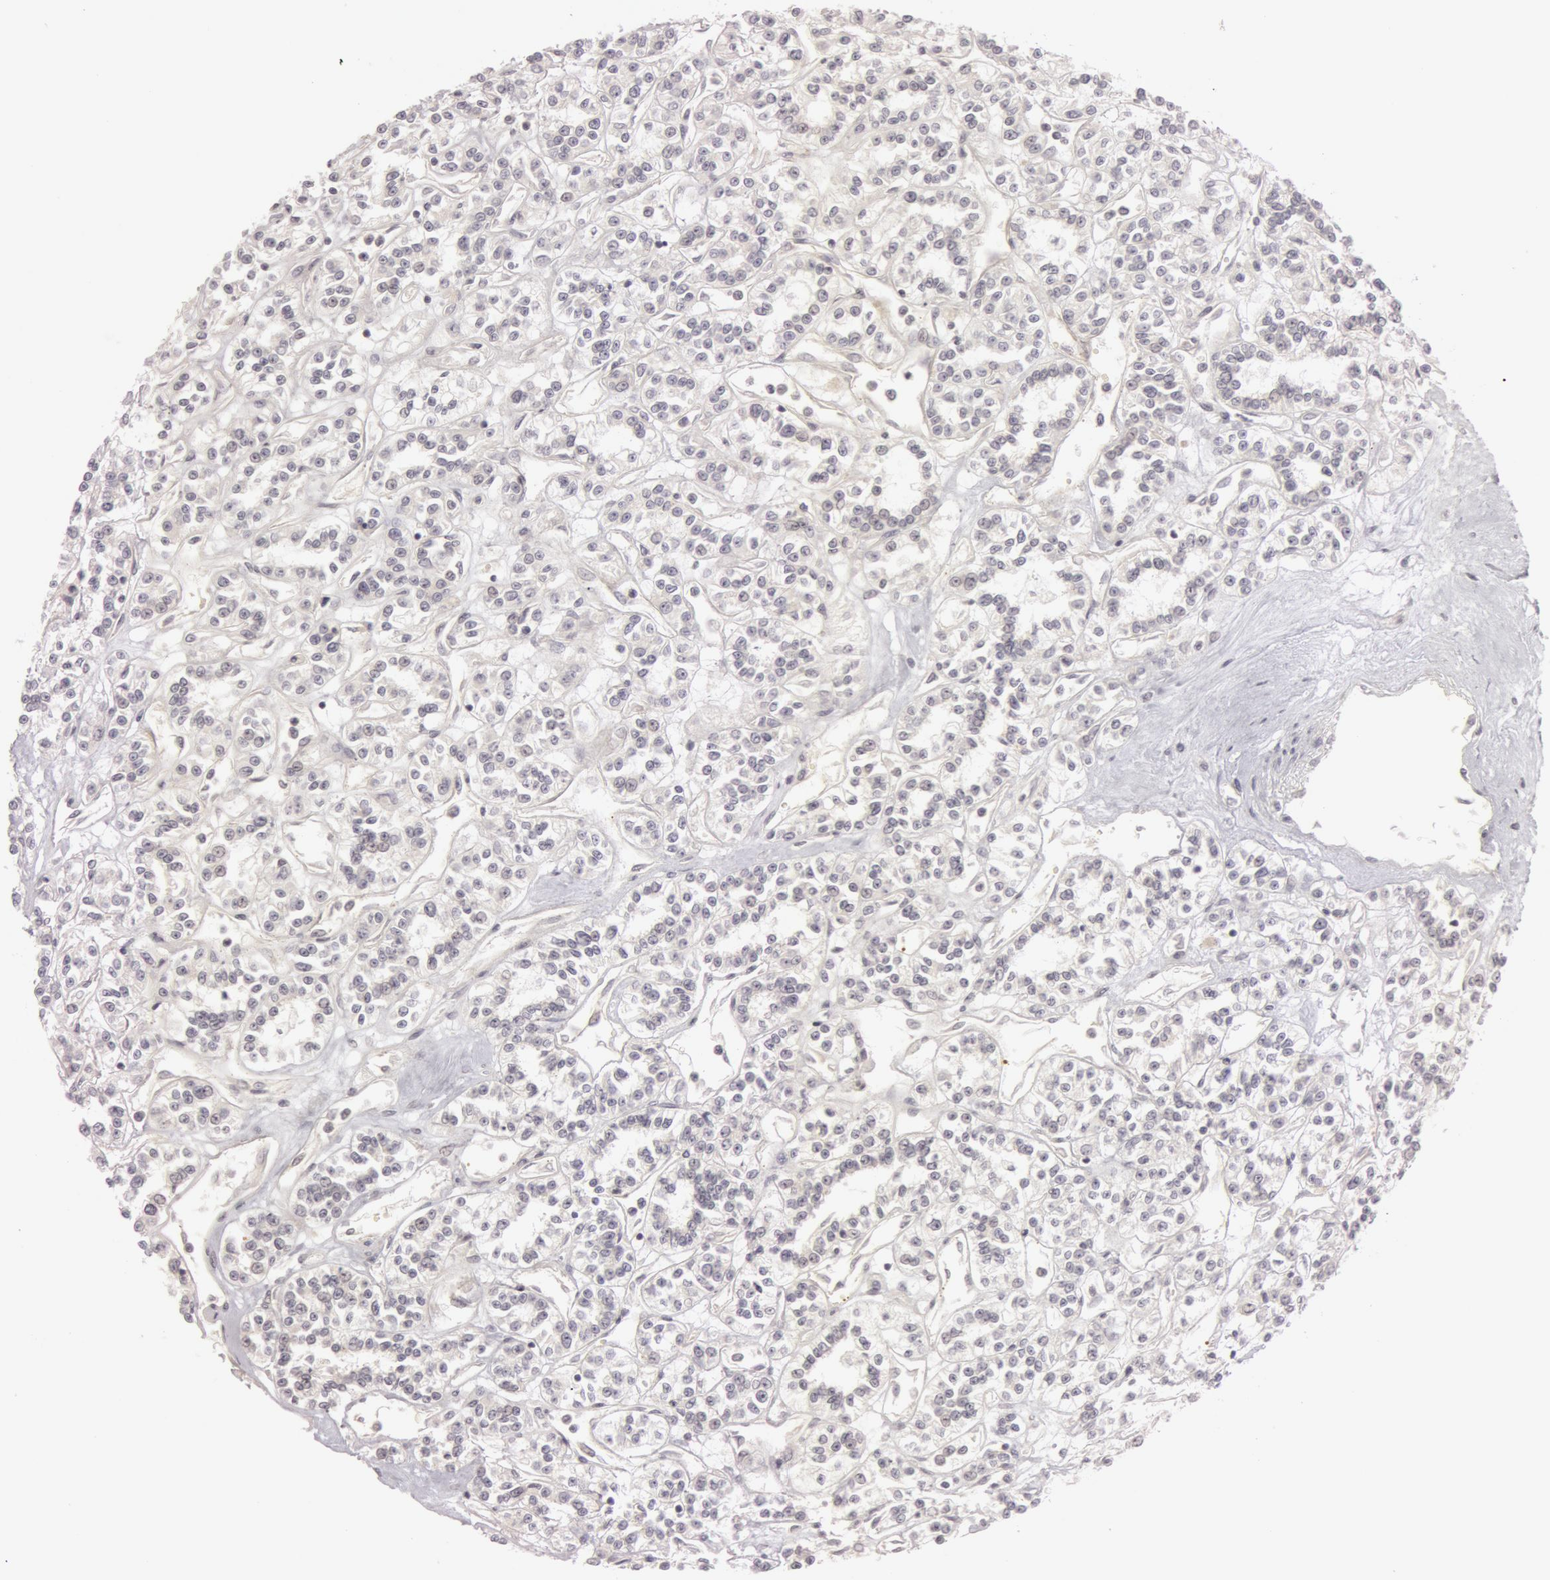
{"staining": {"intensity": "negative", "quantity": "none", "location": "none"}, "tissue": "renal cancer", "cell_type": "Tumor cells", "image_type": "cancer", "snomed": [{"axis": "morphology", "description": "Adenocarcinoma, NOS"}, {"axis": "topography", "description": "Kidney"}], "caption": "There is no significant staining in tumor cells of renal cancer.", "gene": "RALGAPA1", "patient": {"sex": "female", "age": 76}}